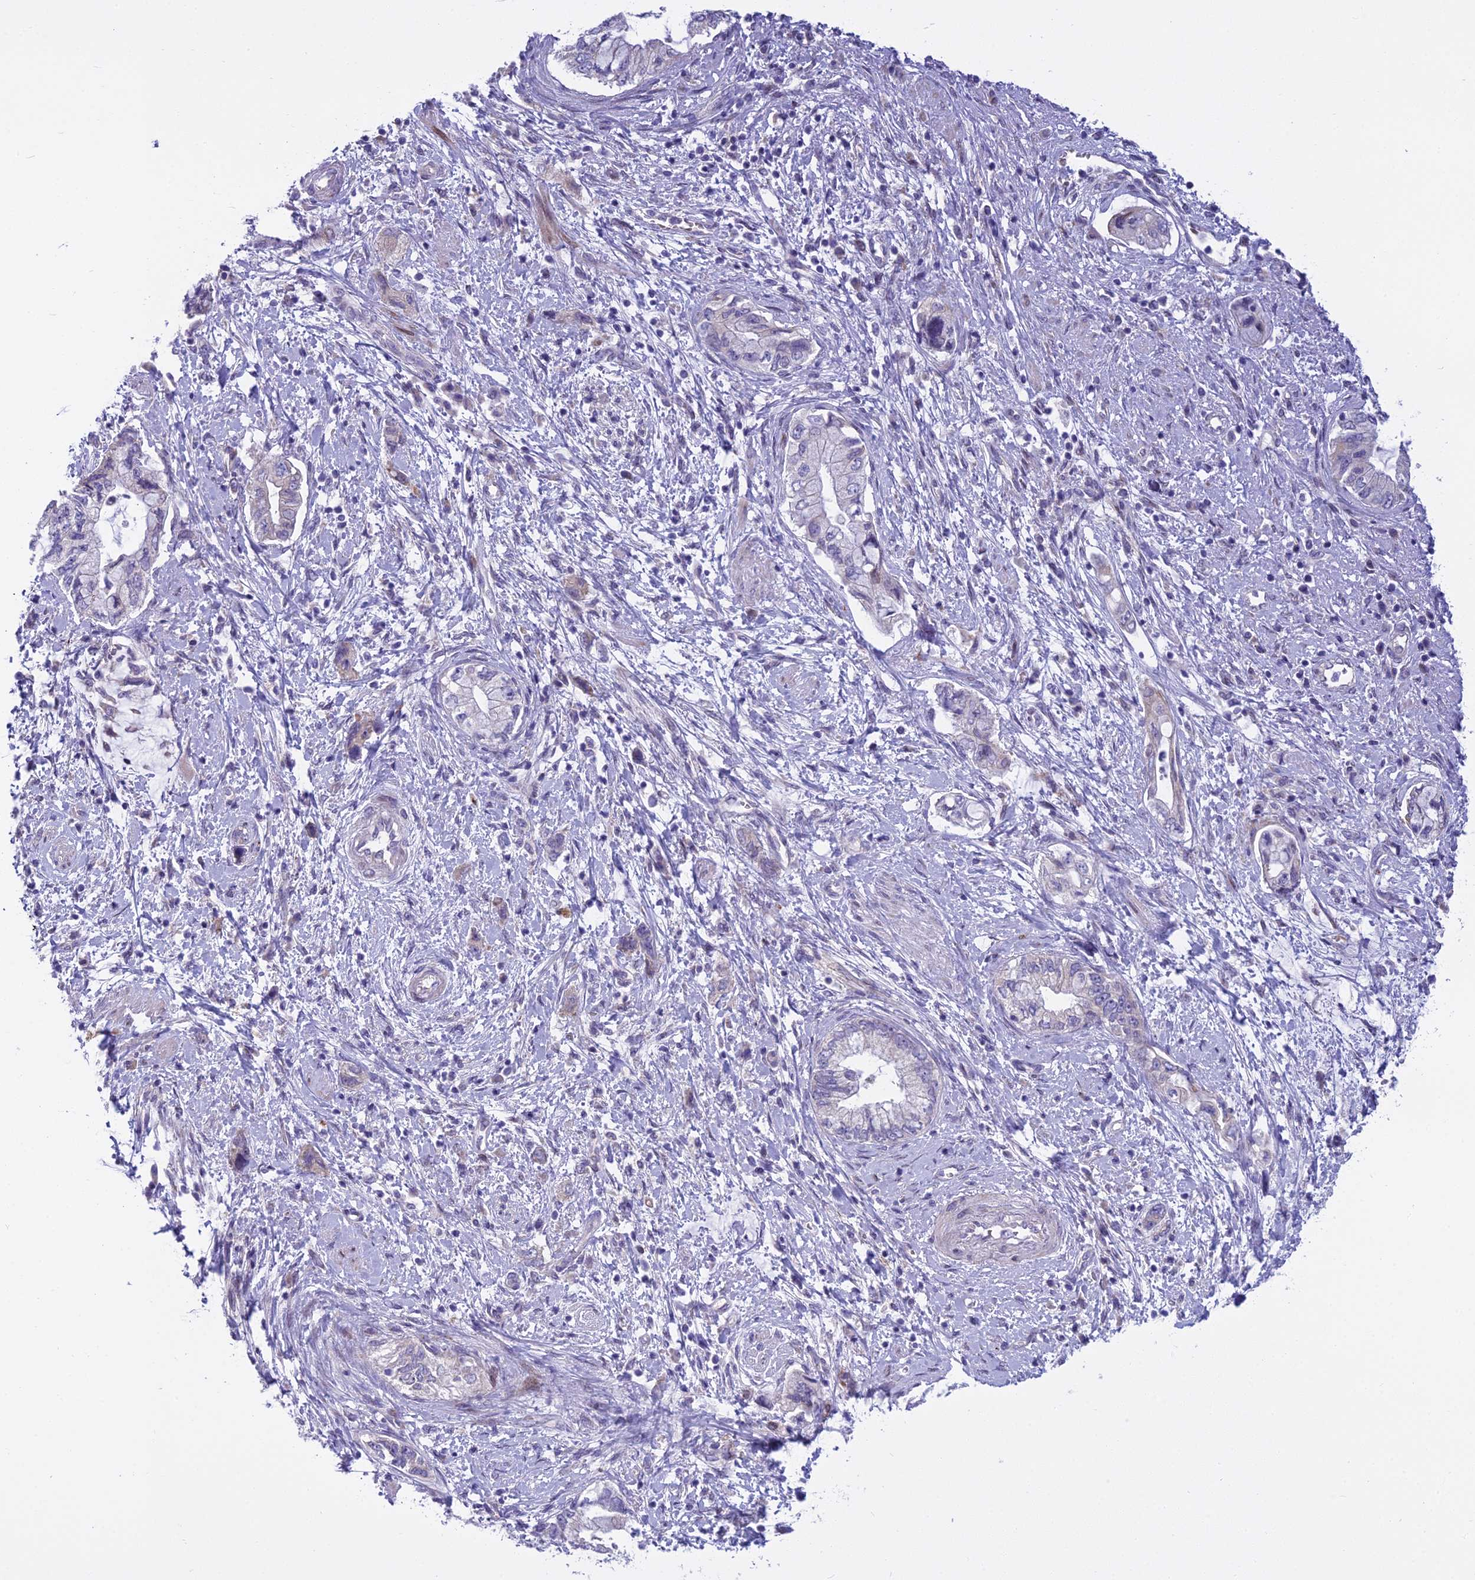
{"staining": {"intensity": "negative", "quantity": "none", "location": "none"}, "tissue": "pancreatic cancer", "cell_type": "Tumor cells", "image_type": "cancer", "snomed": [{"axis": "morphology", "description": "Adenocarcinoma, NOS"}, {"axis": "topography", "description": "Pancreas"}], "caption": "Tumor cells are negative for protein expression in human pancreatic adenocarcinoma.", "gene": "PCDHB14", "patient": {"sex": "female", "age": 73}}